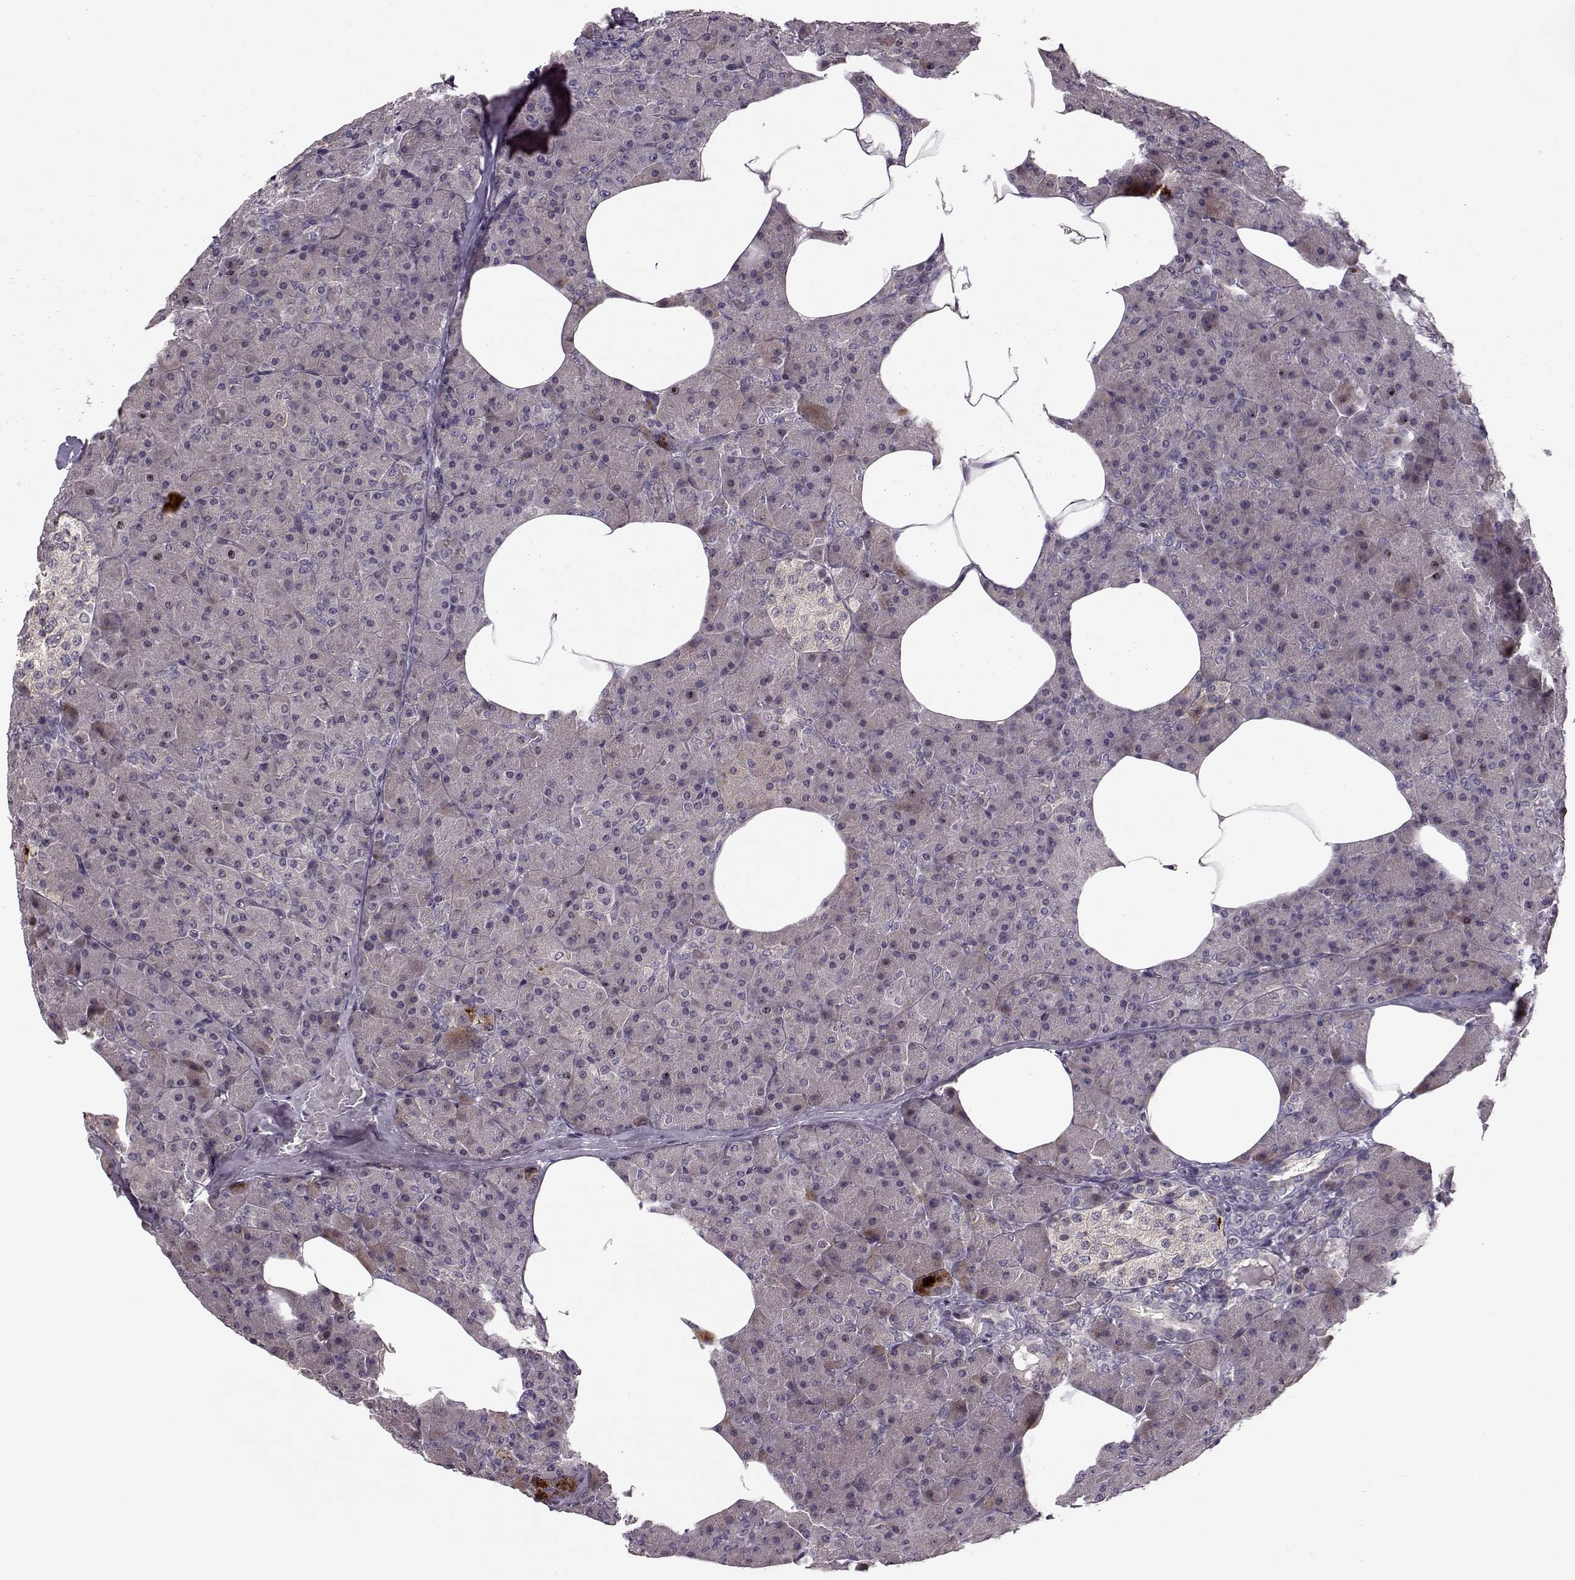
{"staining": {"intensity": "negative", "quantity": "none", "location": "none"}, "tissue": "pancreas", "cell_type": "Exocrine glandular cells", "image_type": "normal", "snomed": [{"axis": "morphology", "description": "Normal tissue, NOS"}, {"axis": "topography", "description": "Pancreas"}], "caption": "High power microscopy histopathology image of an IHC photomicrograph of unremarkable pancreas, revealing no significant staining in exocrine glandular cells. (DAB (3,3'-diaminobenzidine) immunohistochemistry visualized using brightfield microscopy, high magnification).", "gene": "SLAIN2", "patient": {"sex": "female", "age": 45}}